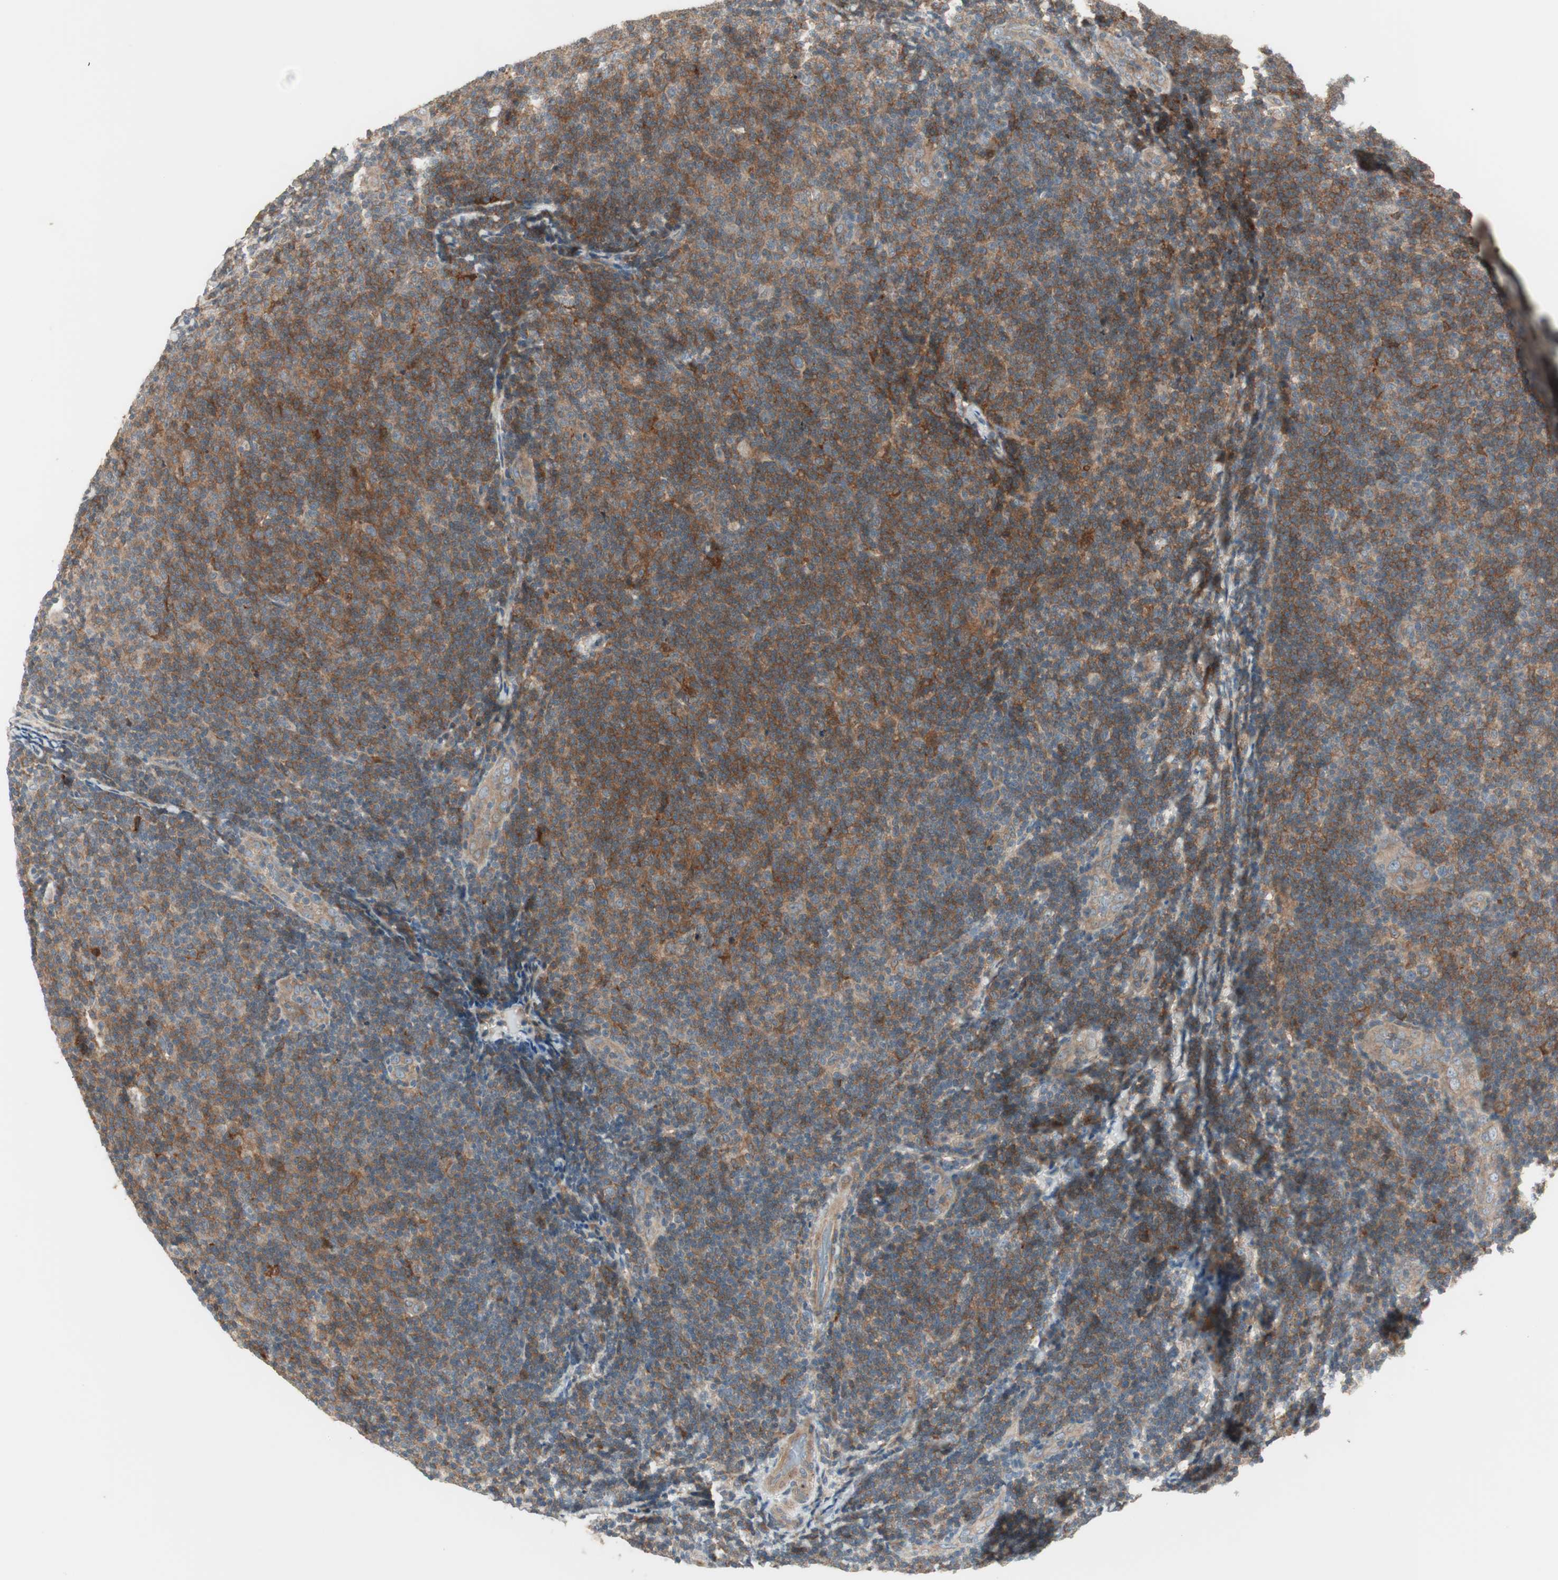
{"staining": {"intensity": "moderate", "quantity": "25%-75%", "location": "cytoplasmic/membranous"}, "tissue": "lymphoma", "cell_type": "Tumor cells", "image_type": "cancer", "snomed": [{"axis": "morphology", "description": "Malignant lymphoma, non-Hodgkin's type, Low grade"}, {"axis": "topography", "description": "Lymph node"}], "caption": "Tumor cells exhibit medium levels of moderate cytoplasmic/membranous staining in about 25%-75% of cells in malignant lymphoma, non-Hodgkin's type (low-grade).", "gene": "SFRP1", "patient": {"sex": "male", "age": 83}}